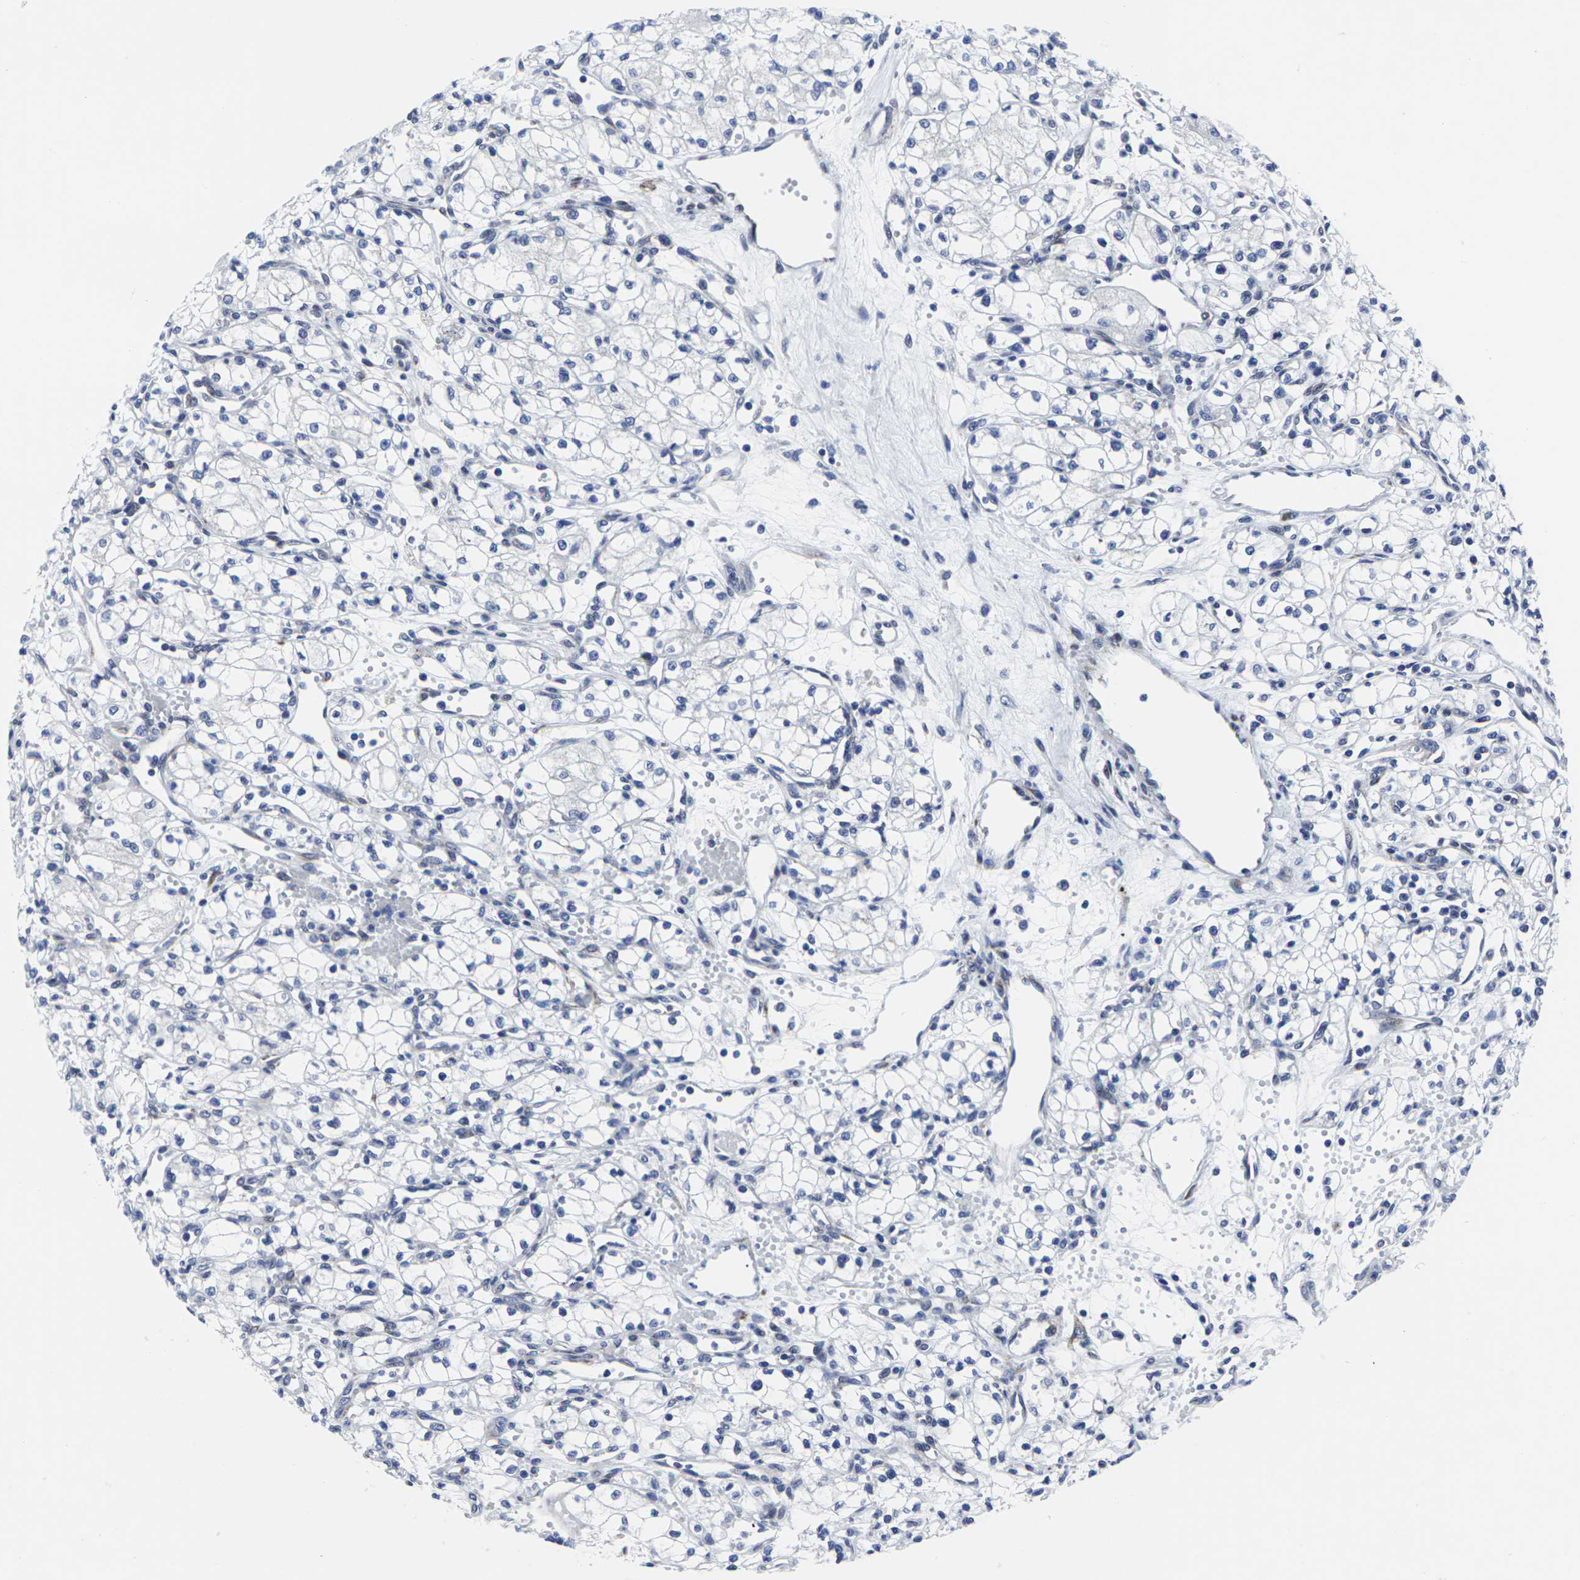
{"staining": {"intensity": "negative", "quantity": "none", "location": "none"}, "tissue": "renal cancer", "cell_type": "Tumor cells", "image_type": "cancer", "snomed": [{"axis": "morphology", "description": "Normal tissue, NOS"}, {"axis": "morphology", "description": "Adenocarcinoma, NOS"}, {"axis": "topography", "description": "Kidney"}], "caption": "The immunohistochemistry micrograph has no significant positivity in tumor cells of renal adenocarcinoma tissue. (DAB (3,3'-diaminobenzidine) immunohistochemistry visualized using brightfield microscopy, high magnification).", "gene": "RPN1", "patient": {"sex": "male", "age": 59}}